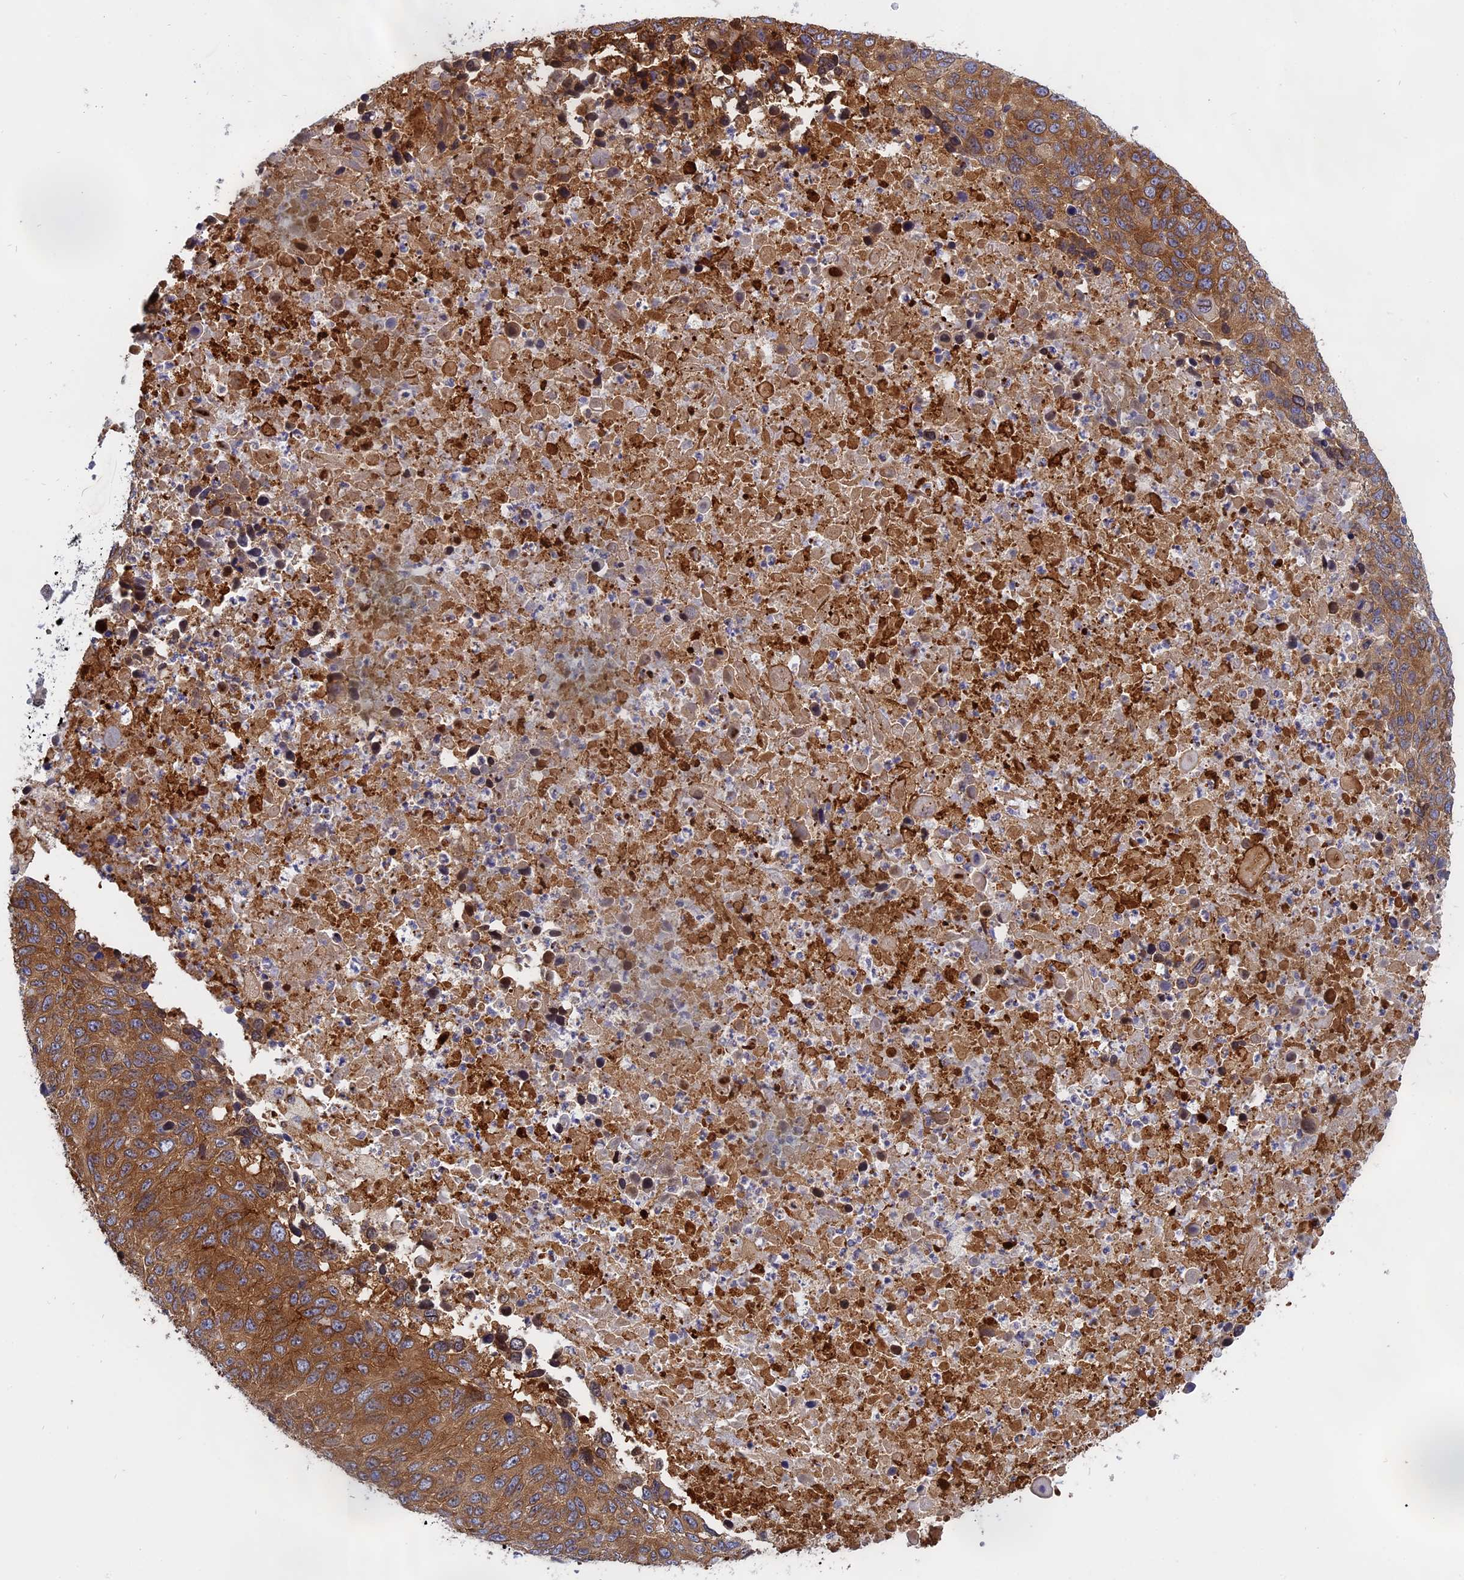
{"staining": {"intensity": "moderate", "quantity": ">75%", "location": "cytoplasmic/membranous"}, "tissue": "lung cancer", "cell_type": "Tumor cells", "image_type": "cancer", "snomed": [{"axis": "morphology", "description": "Normal tissue, NOS"}, {"axis": "morphology", "description": "Squamous cell carcinoma, NOS"}, {"axis": "topography", "description": "Lymph node"}, {"axis": "topography", "description": "Lung"}], "caption": "Protein staining of squamous cell carcinoma (lung) tissue demonstrates moderate cytoplasmic/membranous staining in approximately >75% of tumor cells.", "gene": "NAA10", "patient": {"sex": "male", "age": 66}}